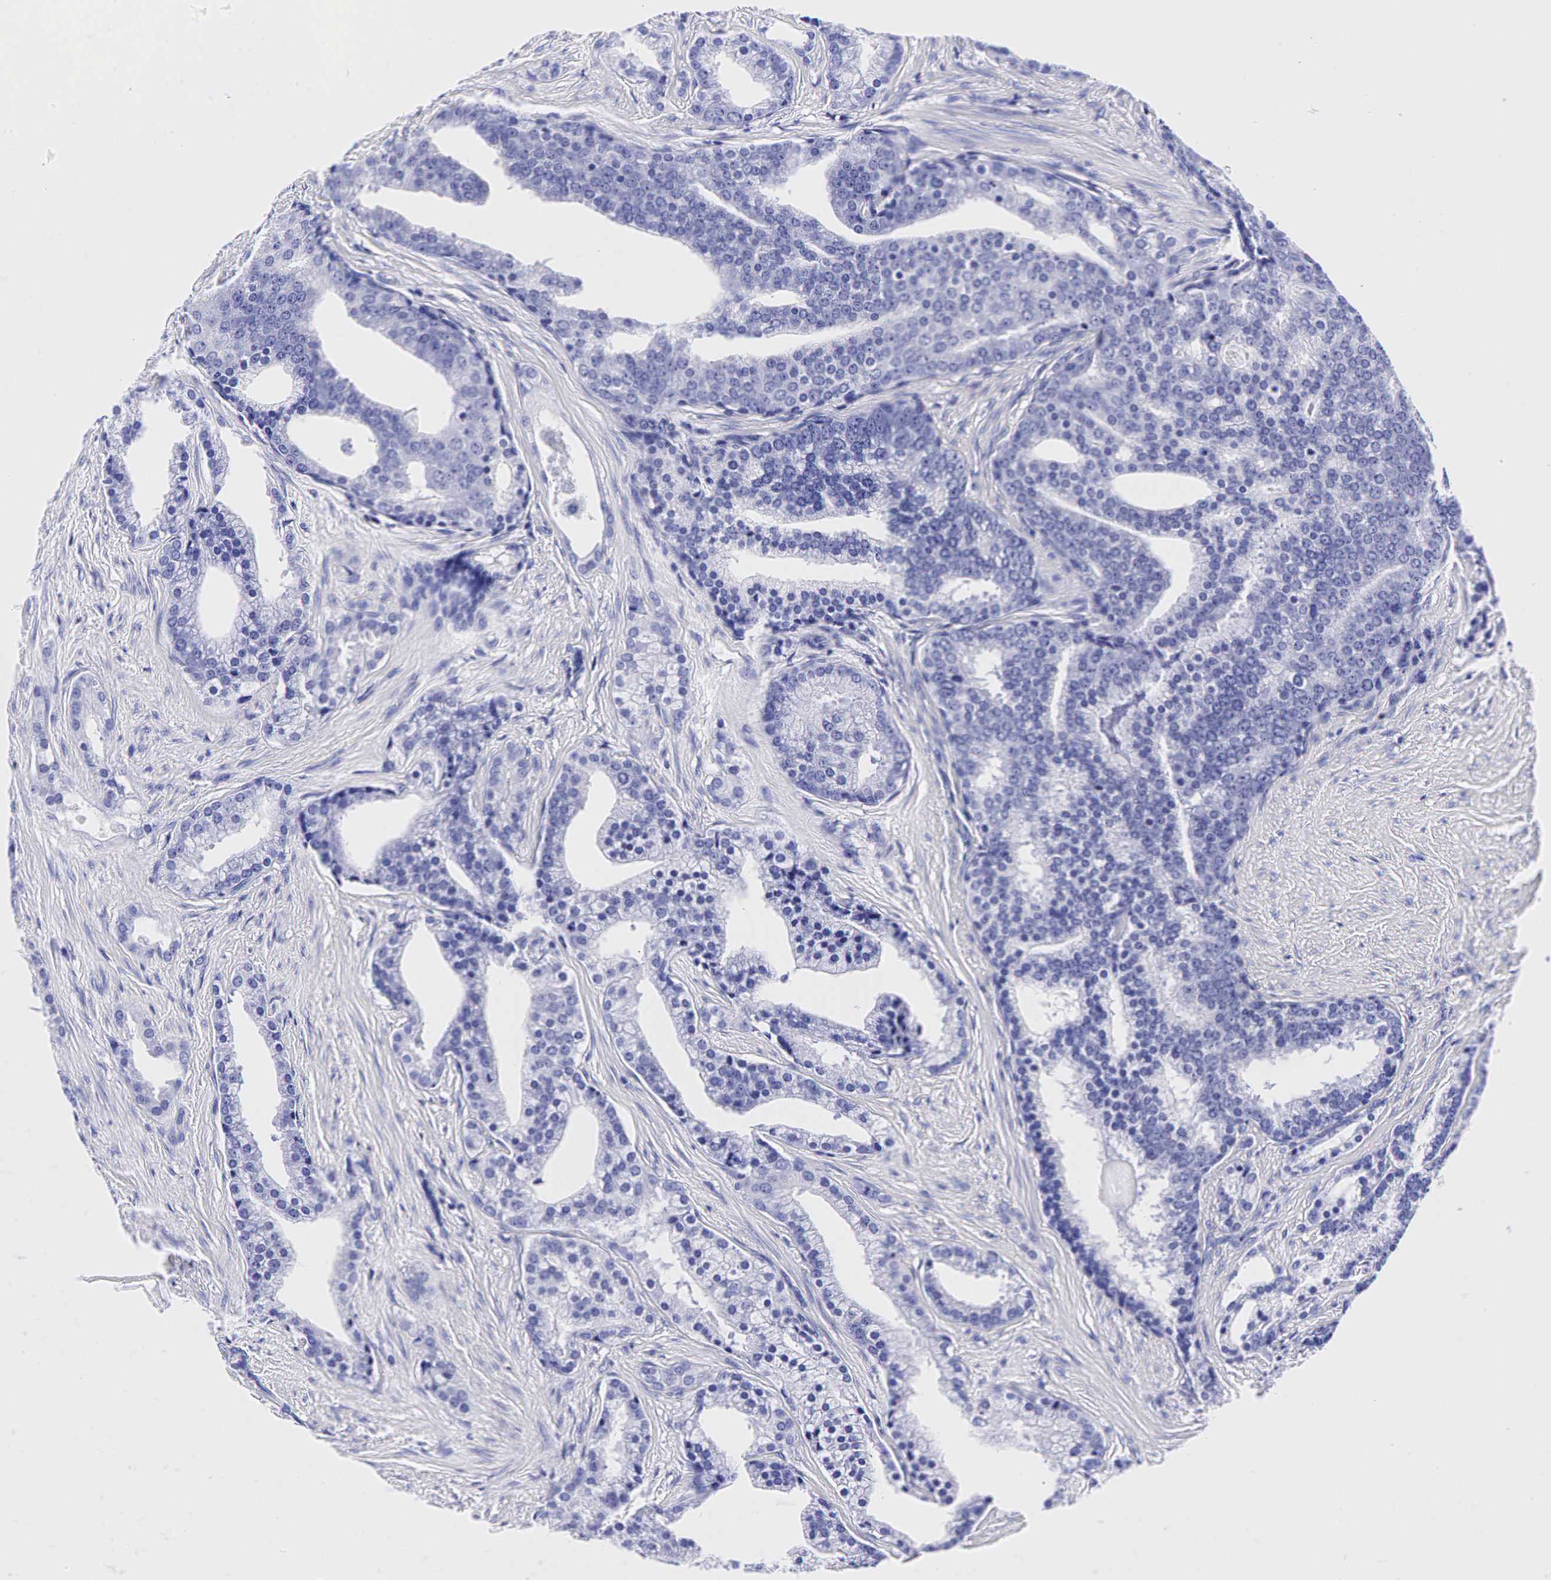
{"staining": {"intensity": "negative", "quantity": "none", "location": "none"}, "tissue": "prostate cancer", "cell_type": "Tumor cells", "image_type": "cancer", "snomed": [{"axis": "morphology", "description": "Adenocarcinoma, Low grade"}, {"axis": "topography", "description": "Prostate"}], "caption": "An image of prostate cancer stained for a protein demonstrates no brown staining in tumor cells.", "gene": "GCG", "patient": {"sex": "male", "age": 71}}